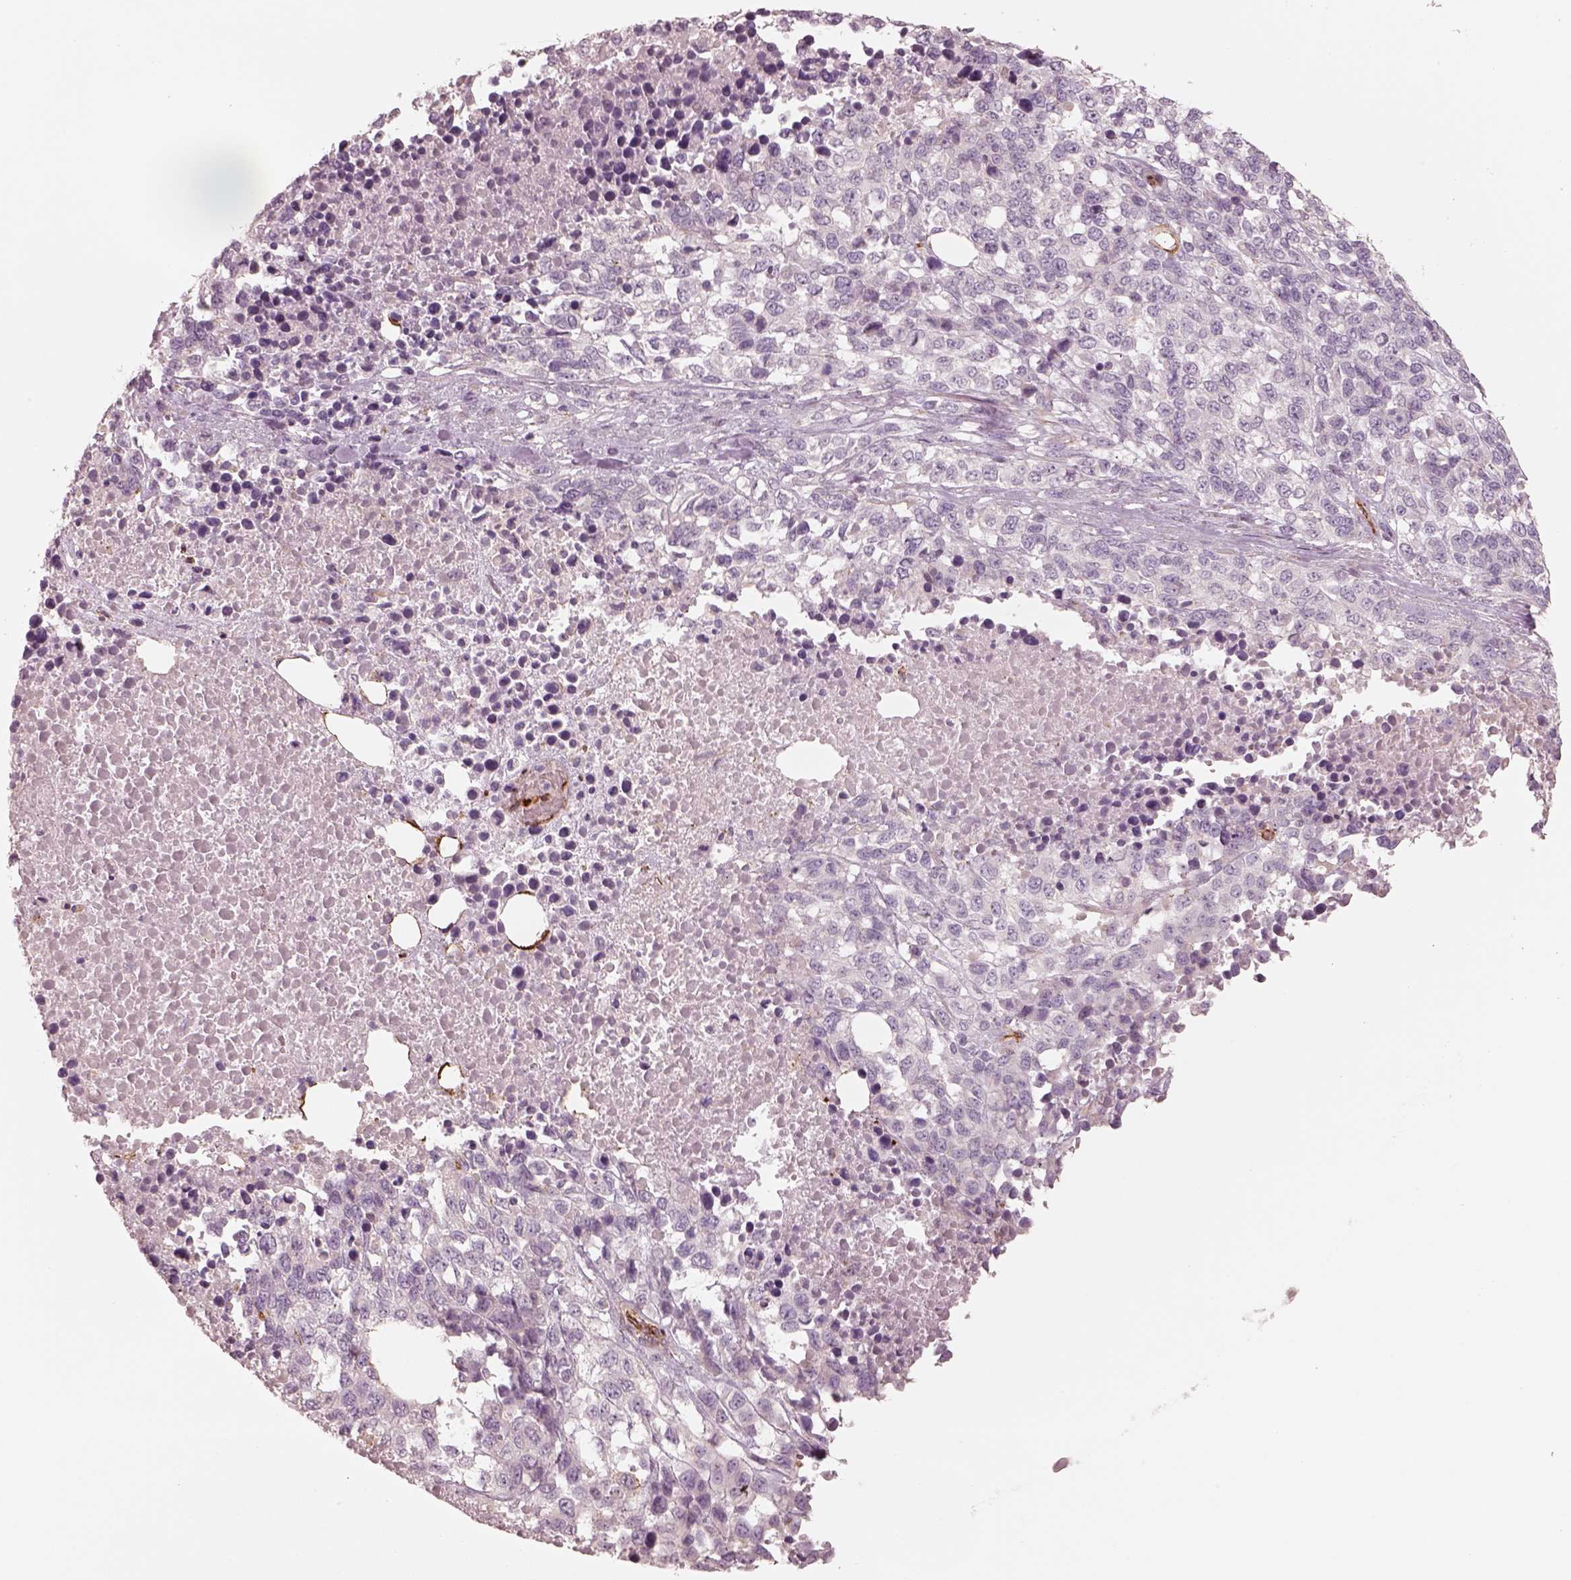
{"staining": {"intensity": "negative", "quantity": "none", "location": "none"}, "tissue": "melanoma", "cell_type": "Tumor cells", "image_type": "cancer", "snomed": [{"axis": "morphology", "description": "Malignant melanoma, Metastatic site"}, {"axis": "topography", "description": "Skin"}], "caption": "Immunohistochemistry (IHC) image of neoplastic tissue: malignant melanoma (metastatic site) stained with DAB (3,3'-diaminobenzidine) demonstrates no significant protein staining in tumor cells.", "gene": "CRYM", "patient": {"sex": "male", "age": 84}}